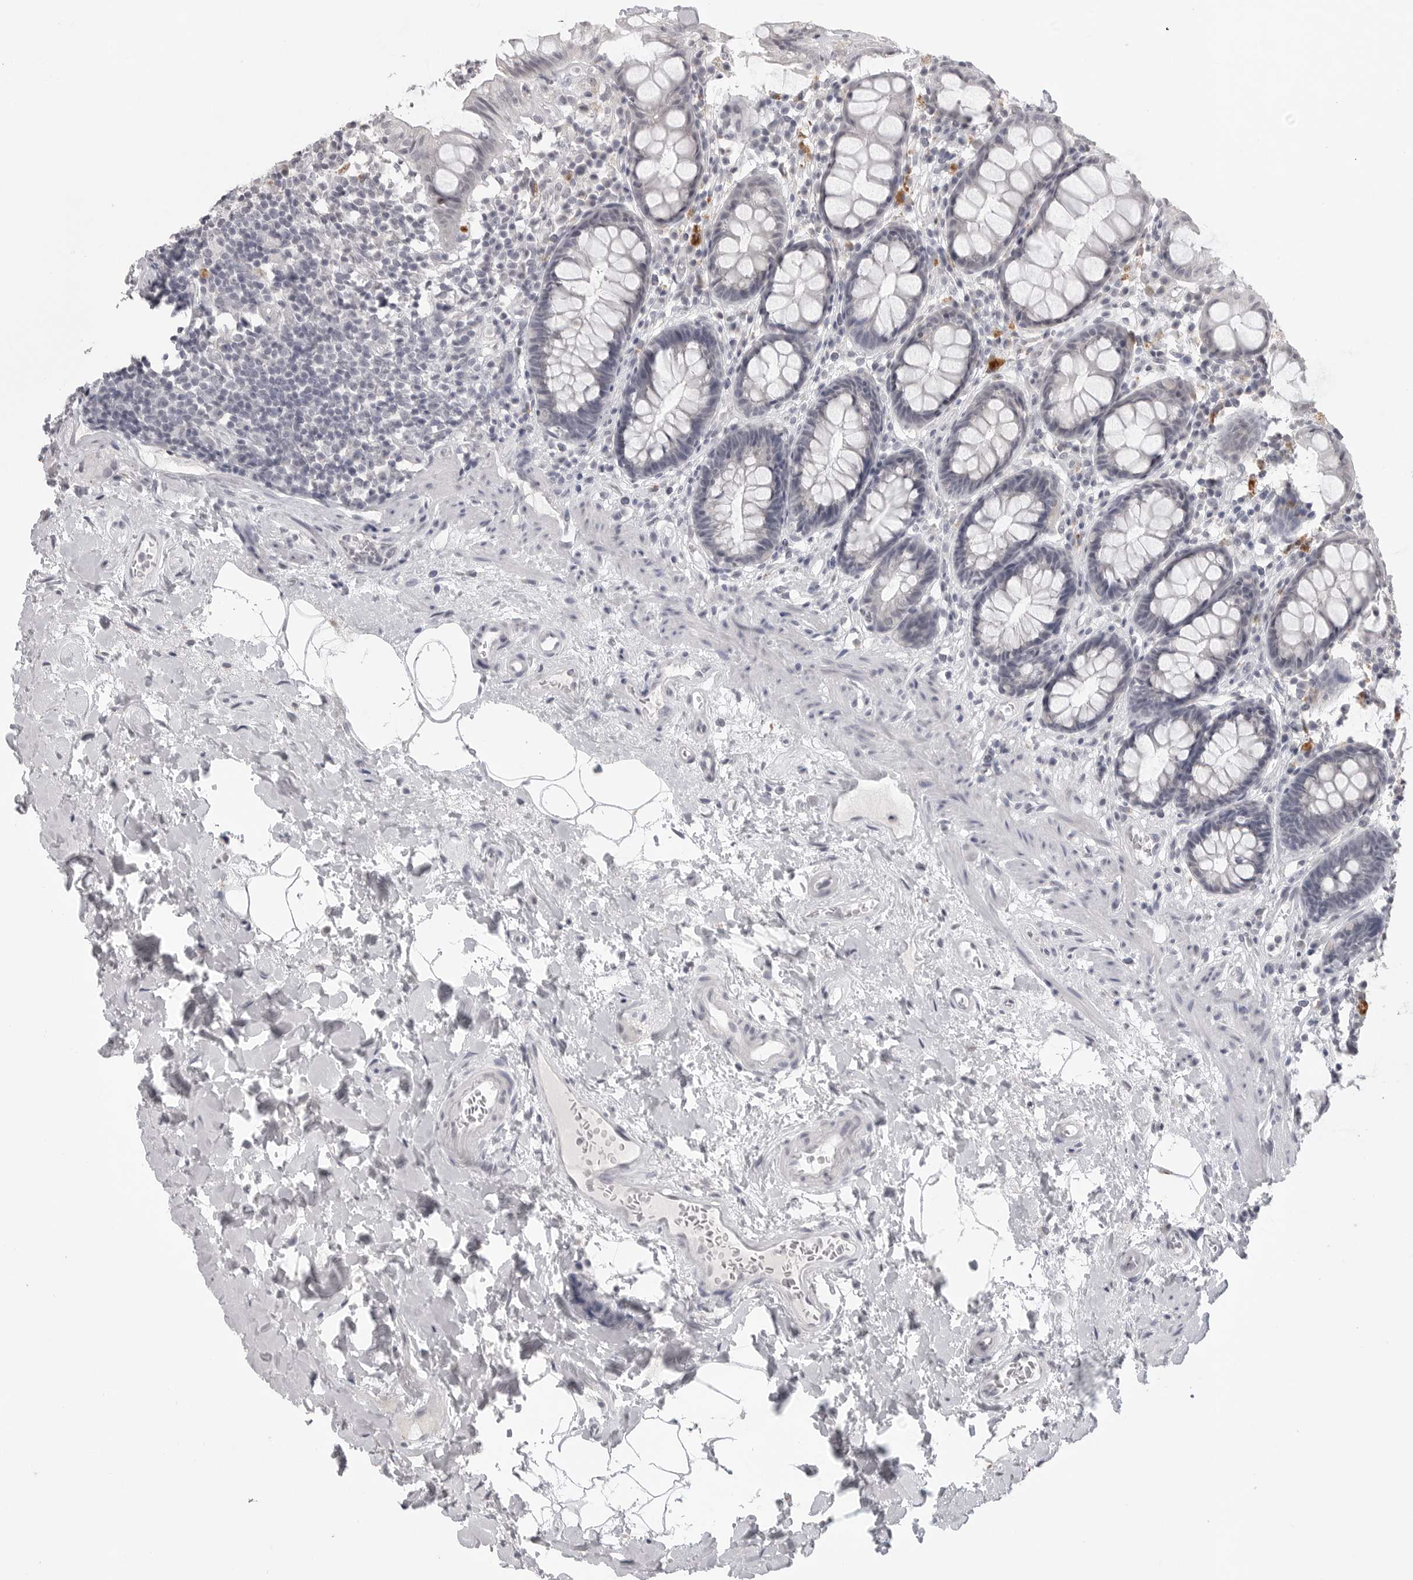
{"staining": {"intensity": "negative", "quantity": "none", "location": "none"}, "tissue": "rectum", "cell_type": "Glandular cells", "image_type": "normal", "snomed": [{"axis": "morphology", "description": "Normal tissue, NOS"}, {"axis": "topography", "description": "Rectum"}], "caption": "Immunohistochemistry of unremarkable rectum reveals no staining in glandular cells.", "gene": "PRSS1", "patient": {"sex": "male", "age": 64}}